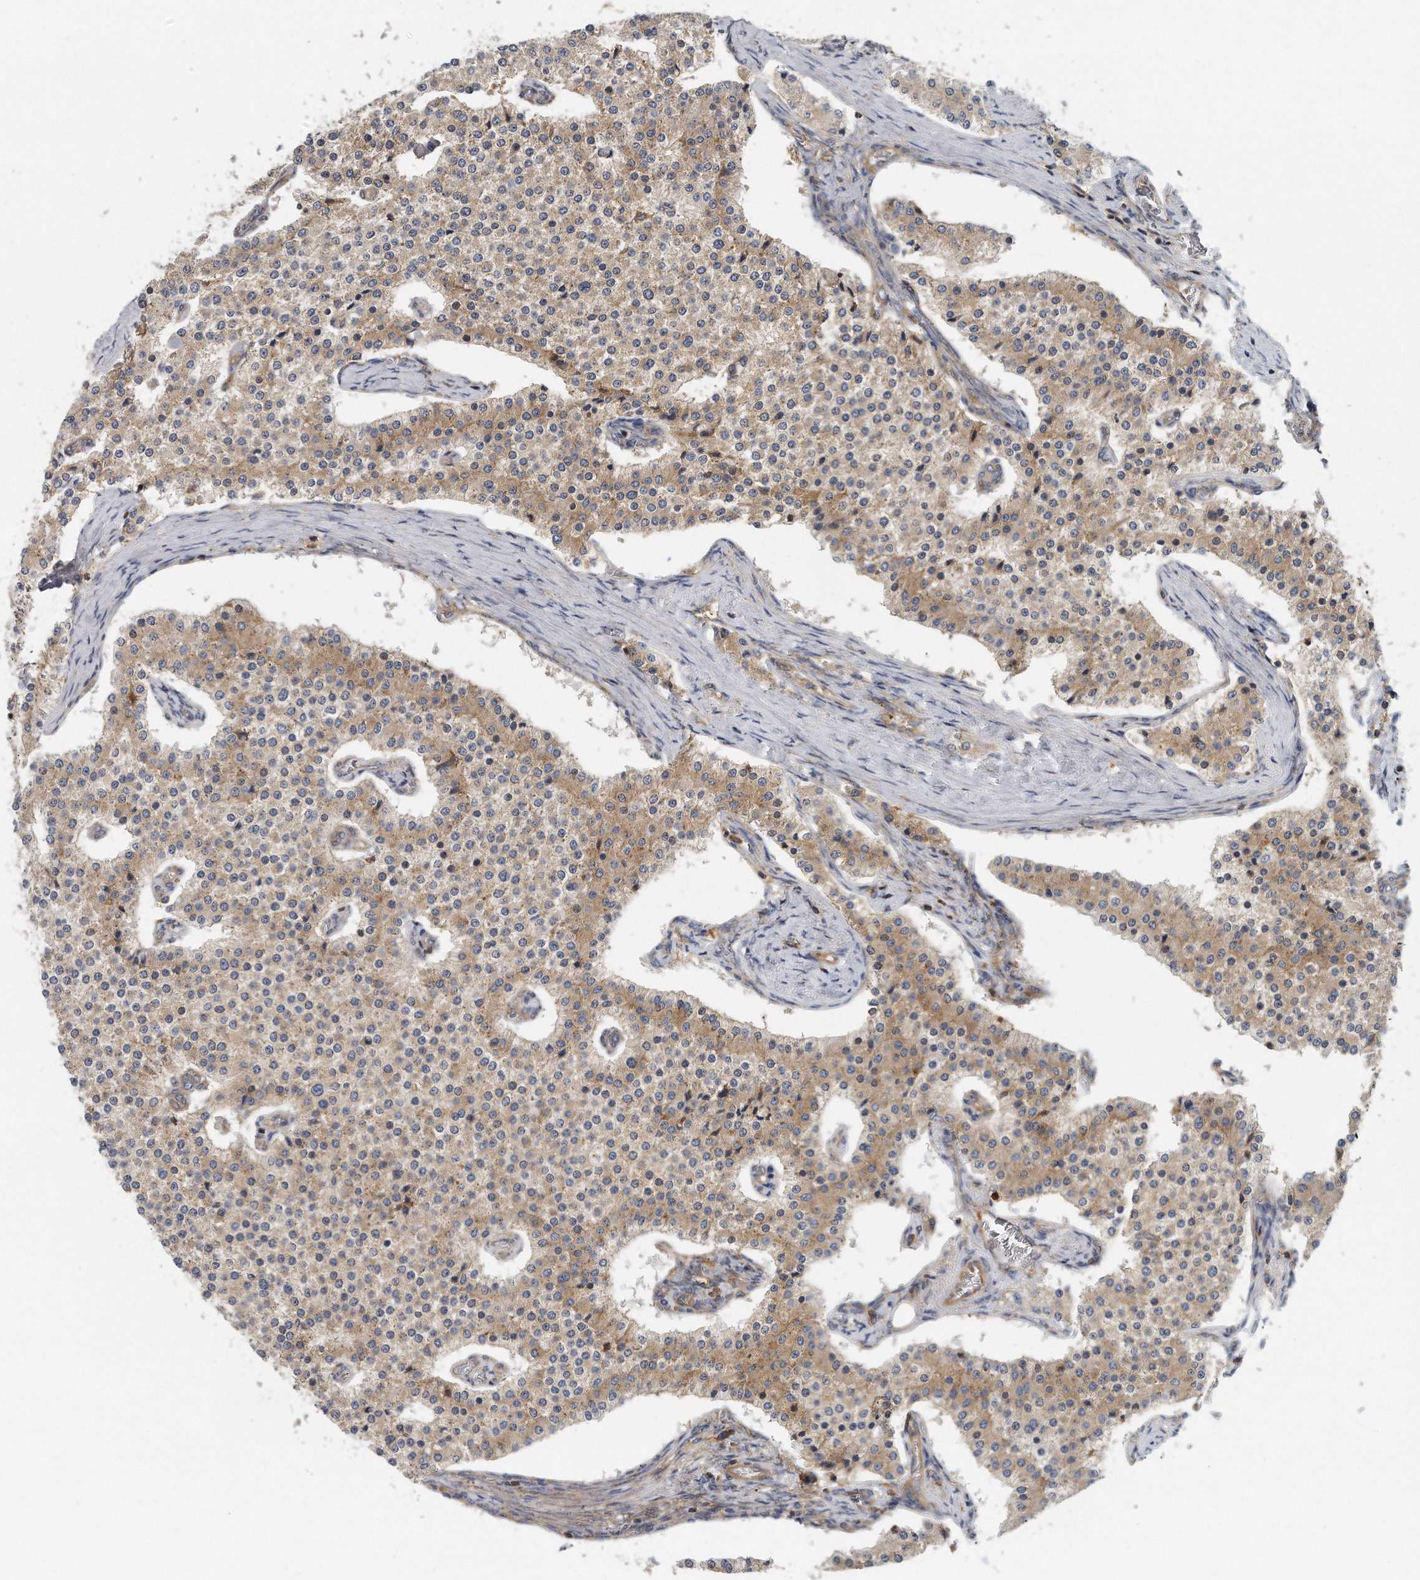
{"staining": {"intensity": "moderate", "quantity": "25%-75%", "location": "cytoplasmic/membranous"}, "tissue": "carcinoid", "cell_type": "Tumor cells", "image_type": "cancer", "snomed": [{"axis": "morphology", "description": "Carcinoid, malignant, NOS"}, {"axis": "topography", "description": "Colon"}], "caption": "Carcinoid (malignant) stained for a protein (brown) demonstrates moderate cytoplasmic/membranous positive staining in about 25%-75% of tumor cells.", "gene": "EIF3I", "patient": {"sex": "female", "age": 52}}